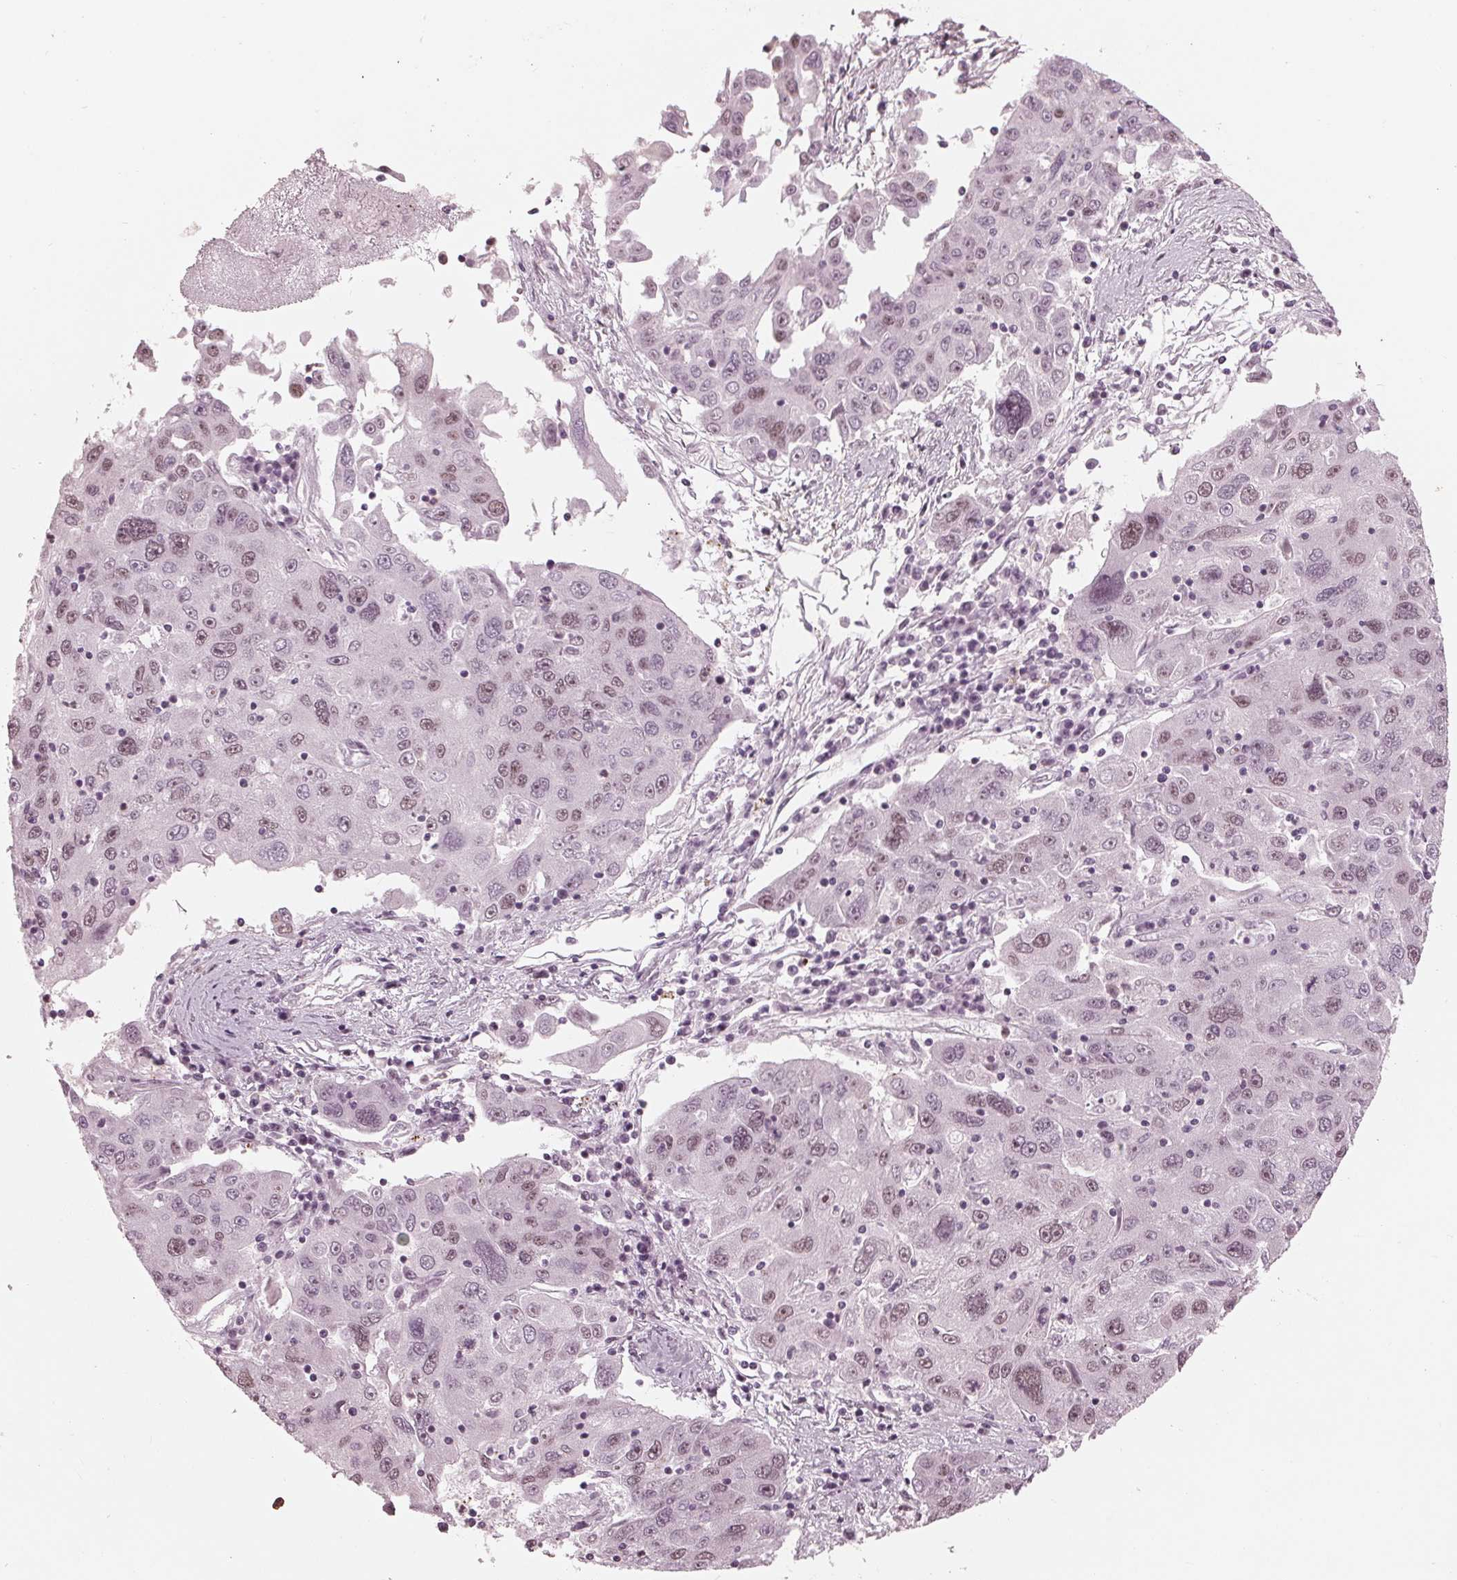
{"staining": {"intensity": "weak", "quantity": "25%-75%", "location": "nuclear"}, "tissue": "stomach cancer", "cell_type": "Tumor cells", "image_type": "cancer", "snomed": [{"axis": "morphology", "description": "Adenocarcinoma, NOS"}, {"axis": "topography", "description": "Stomach"}], "caption": "Immunohistochemical staining of stomach cancer (adenocarcinoma) shows low levels of weak nuclear expression in approximately 25%-75% of tumor cells.", "gene": "ADPRHL1", "patient": {"sex": "male", "age": 56}}